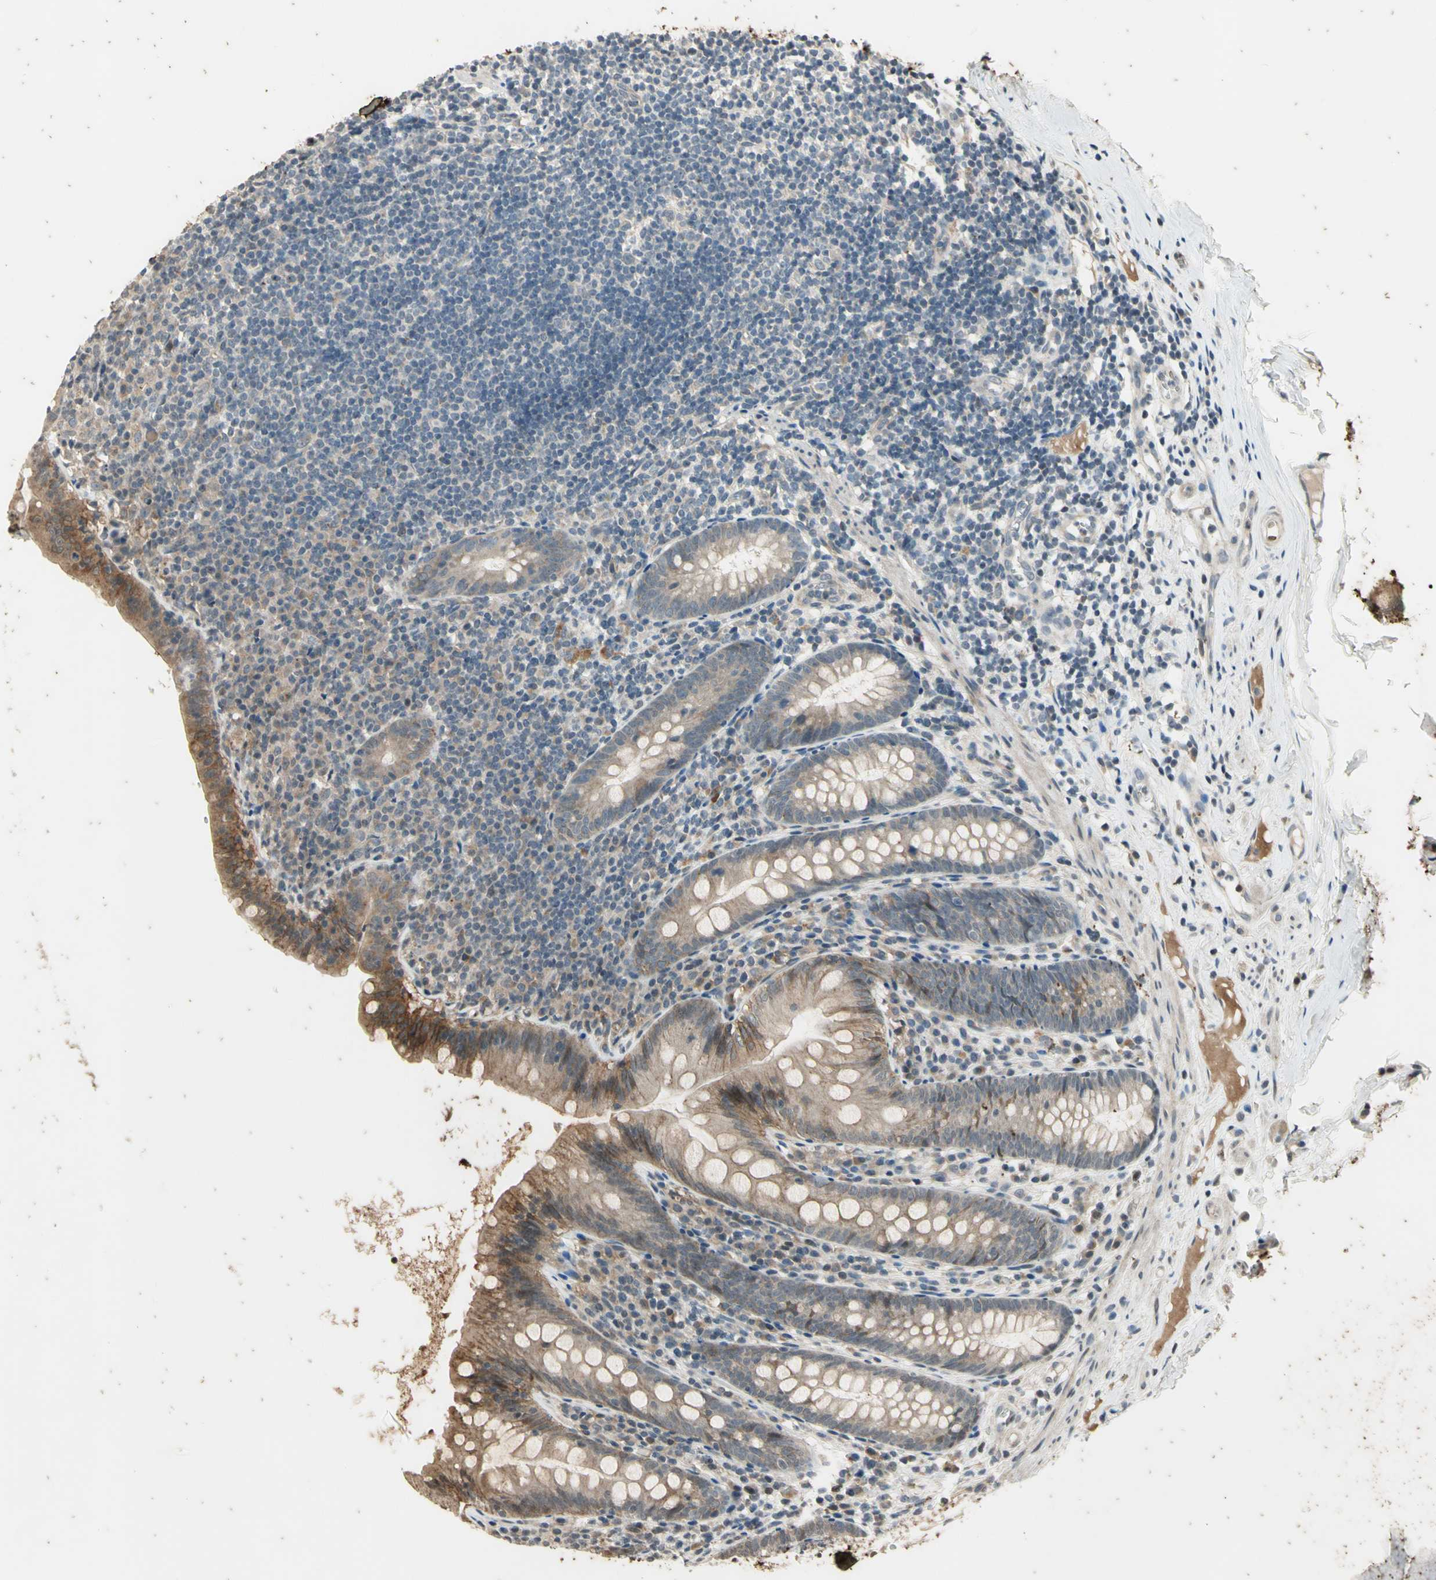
{"staining": {"intensity": "moderate", "quantity": "25%-75%", "location": "cytoplasmic/membranous"}, "tissue": "appendix", "cell_type": "Glandular cells", "image_type": "normal", "snomed": [{"axis": "morphology", "description": "Normal tissue, NOS"}, {"axis": "topography", "description": "Appendix"}], "caption": "High-power microscopy captured an immunohistochemistry histopathology image of unremarkable appendix, revealing moderate cytoplasmic/membranous positivity in approximately 25%-75% of glandular cells.", "gene": "EFNB2", "patient": {"sex": "male", "age": 52}}